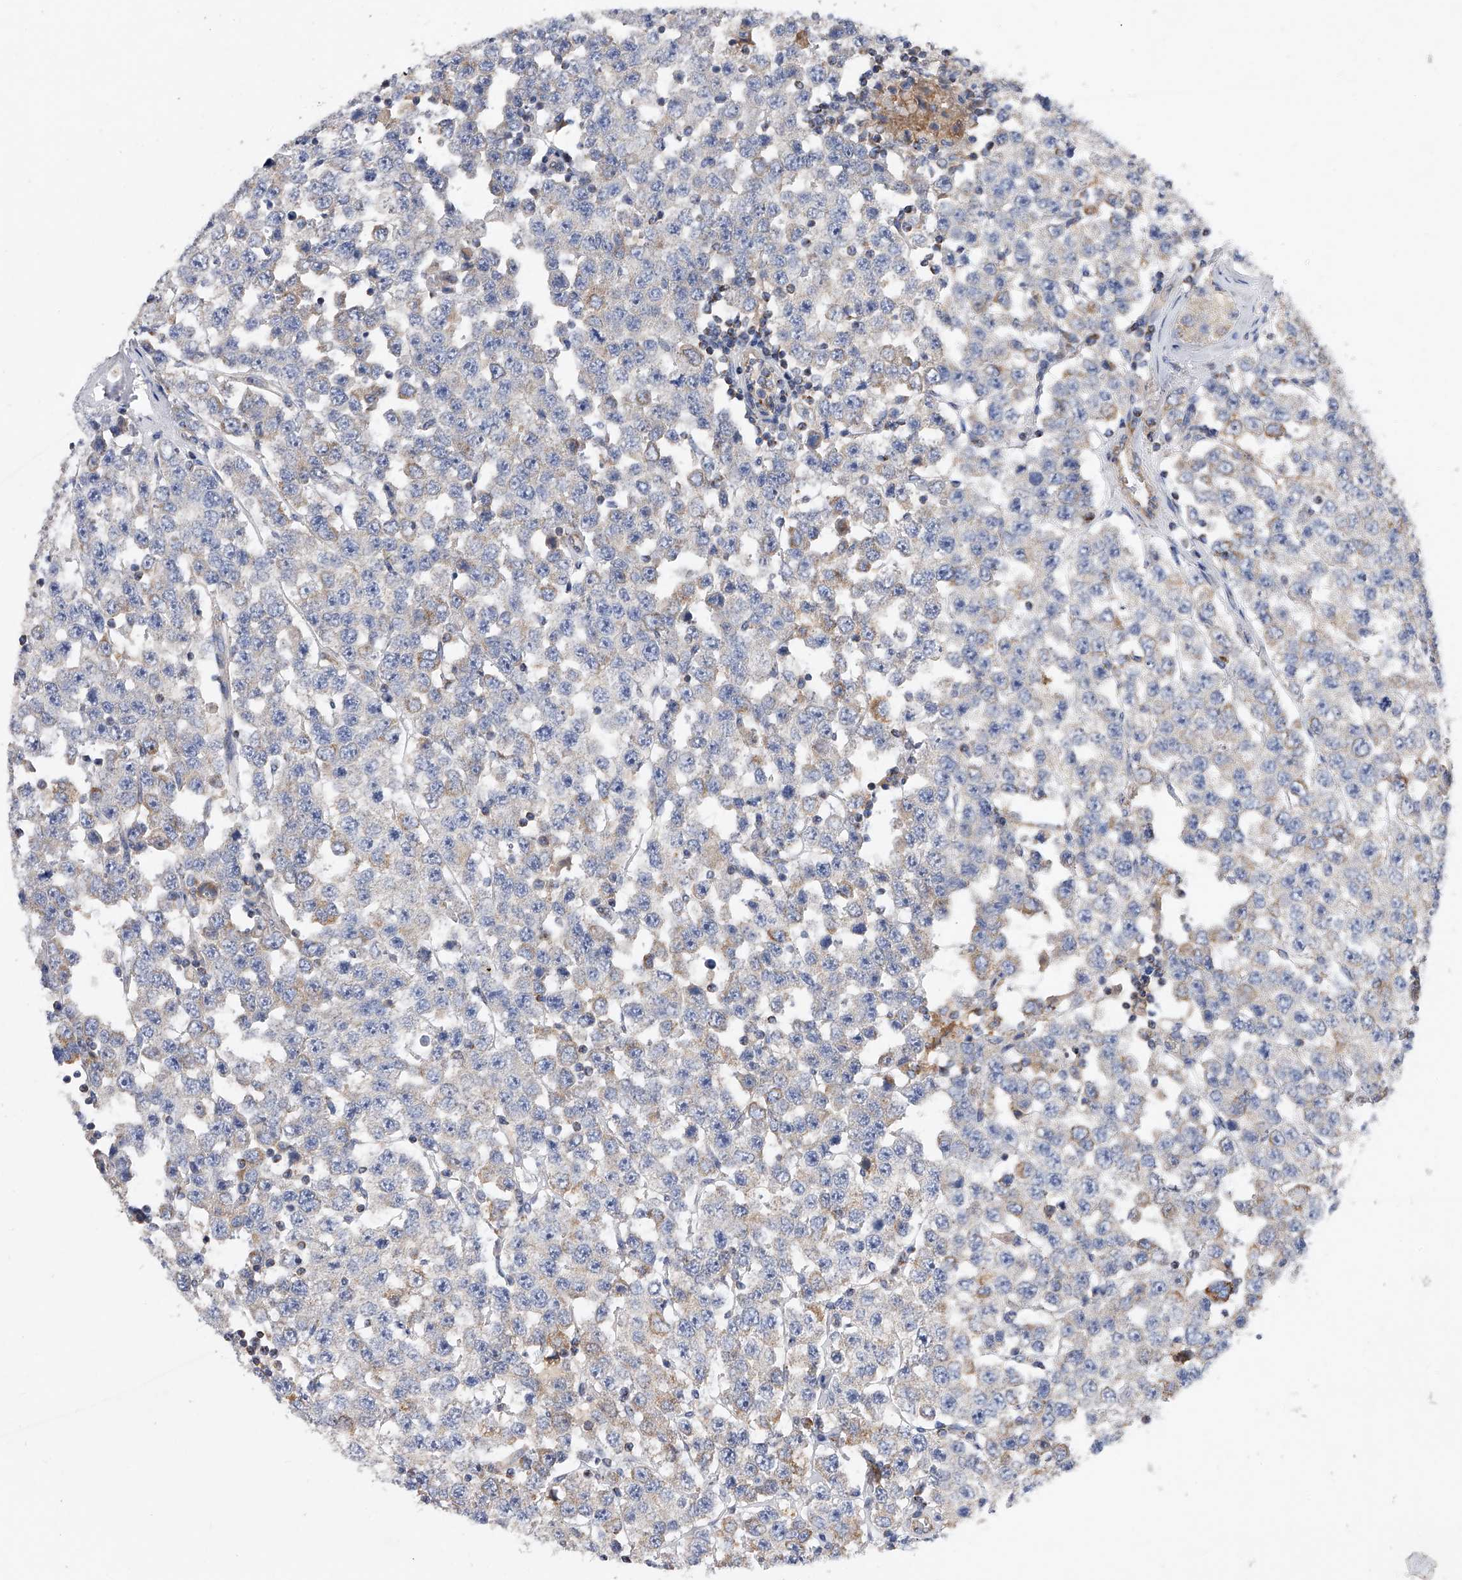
{"staining": {"intensity": "negative", "quantity": "none", "location": "none"}, "tissue": "testis cancer", "cell_type": "Tumor cells", "image_type": "cancer", "snomed": [{"axis": "morphology", "description": "Seminoma, NOS"}, {"axis": "topography", "description": "Testis"}], "caption": "Tumor cells are negative for brown protein staining in seminoma (testis).", "gene": "PDSS2", "patient": {"sex": "male", "age": 28}}